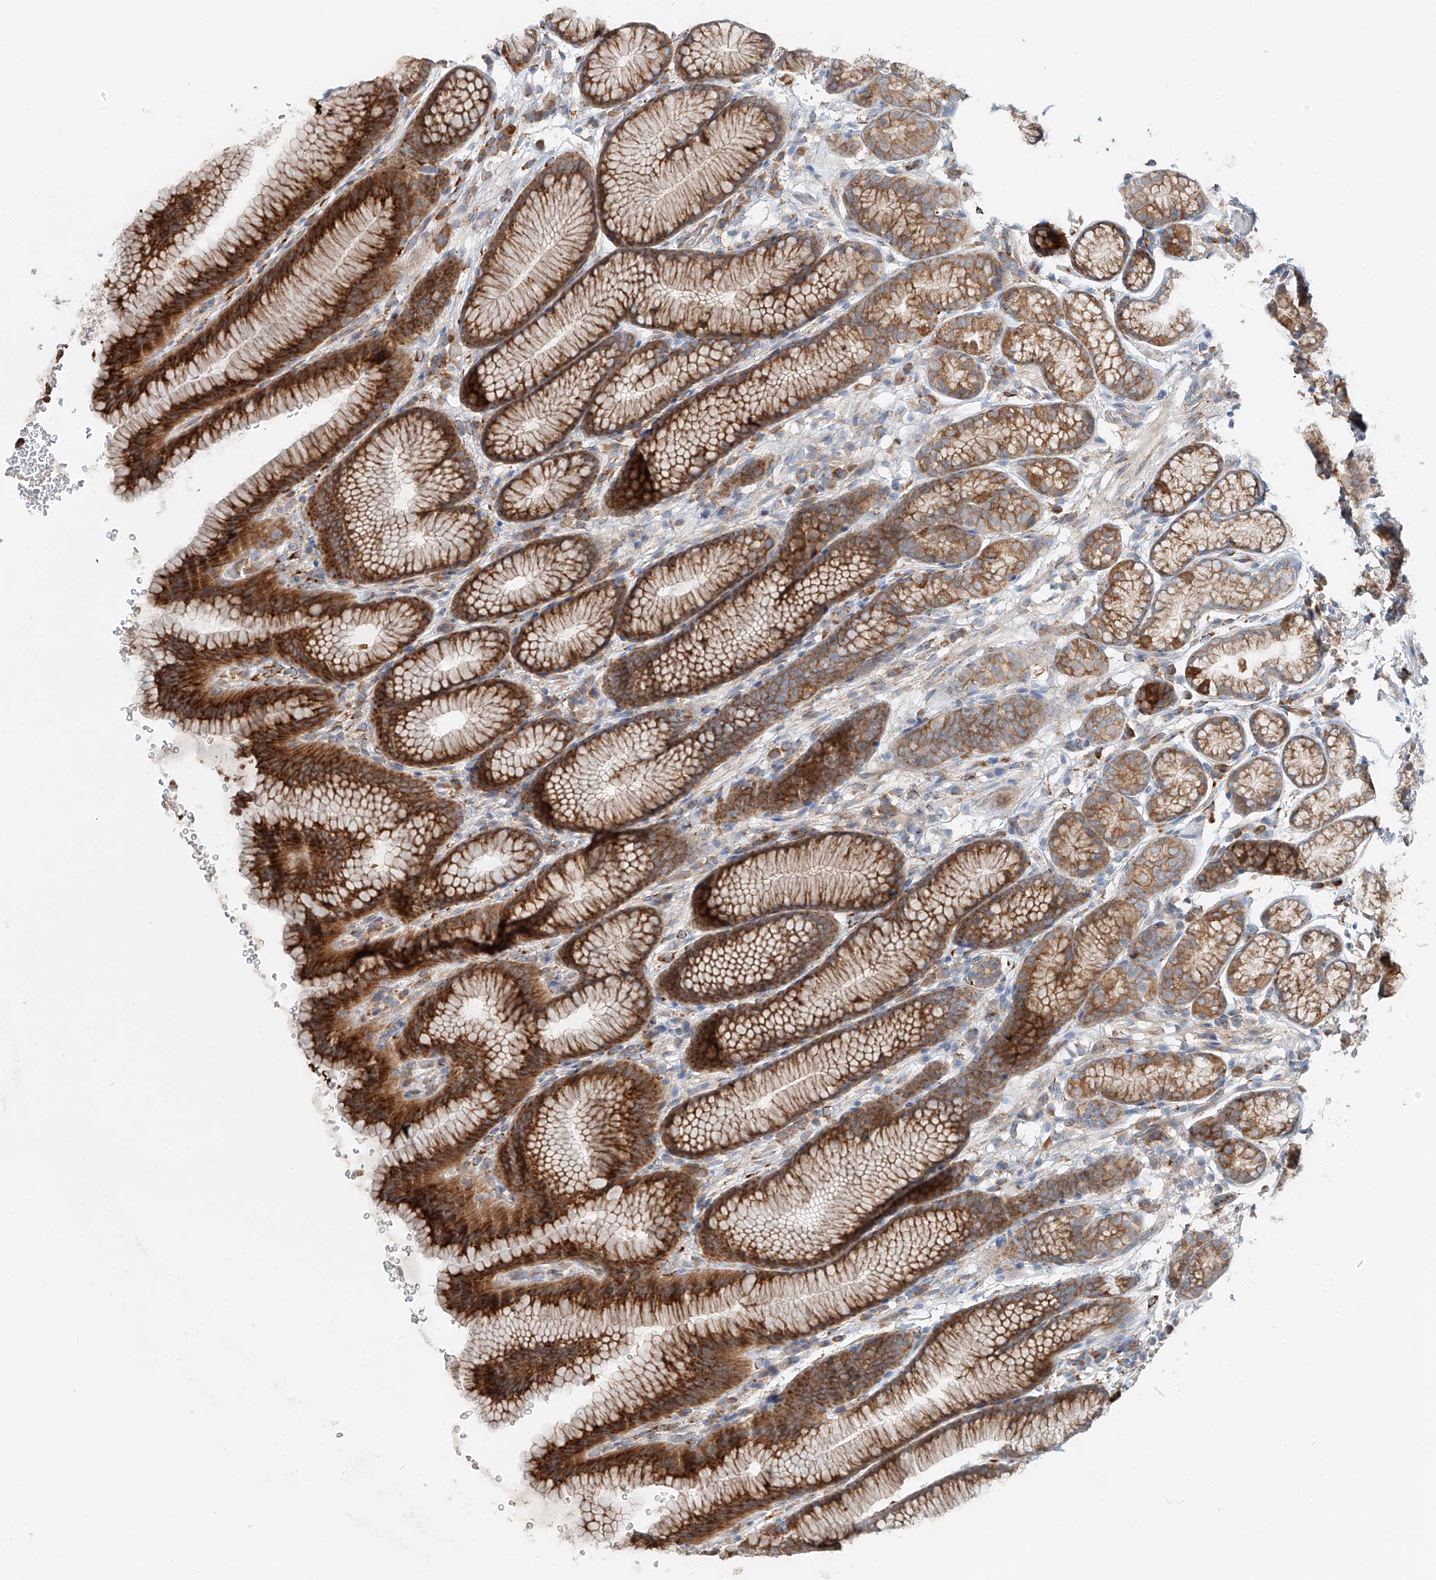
{"staining": {"intensity": "strong", "quantity": ">75%", "location": "cytoplasmic/membranous"}, "tissue": "stomach", "cell_type": "Glandular cells", "image_type": "normal", "snomed": [{"axis": "morphology", "description": "Normal tissue, NOS"}, {"axis": "topography", "description": "Stomach"}], "caption": "An image of human stomach stained for a protein demonstrates strong cytoplasmic/membranous brown staining in glandular cells. (DAB IHC, brown staining for protein, blue staining for nuclei).", "gene": "SNAP29", "patient": {"sex": "male", "age": 42}}